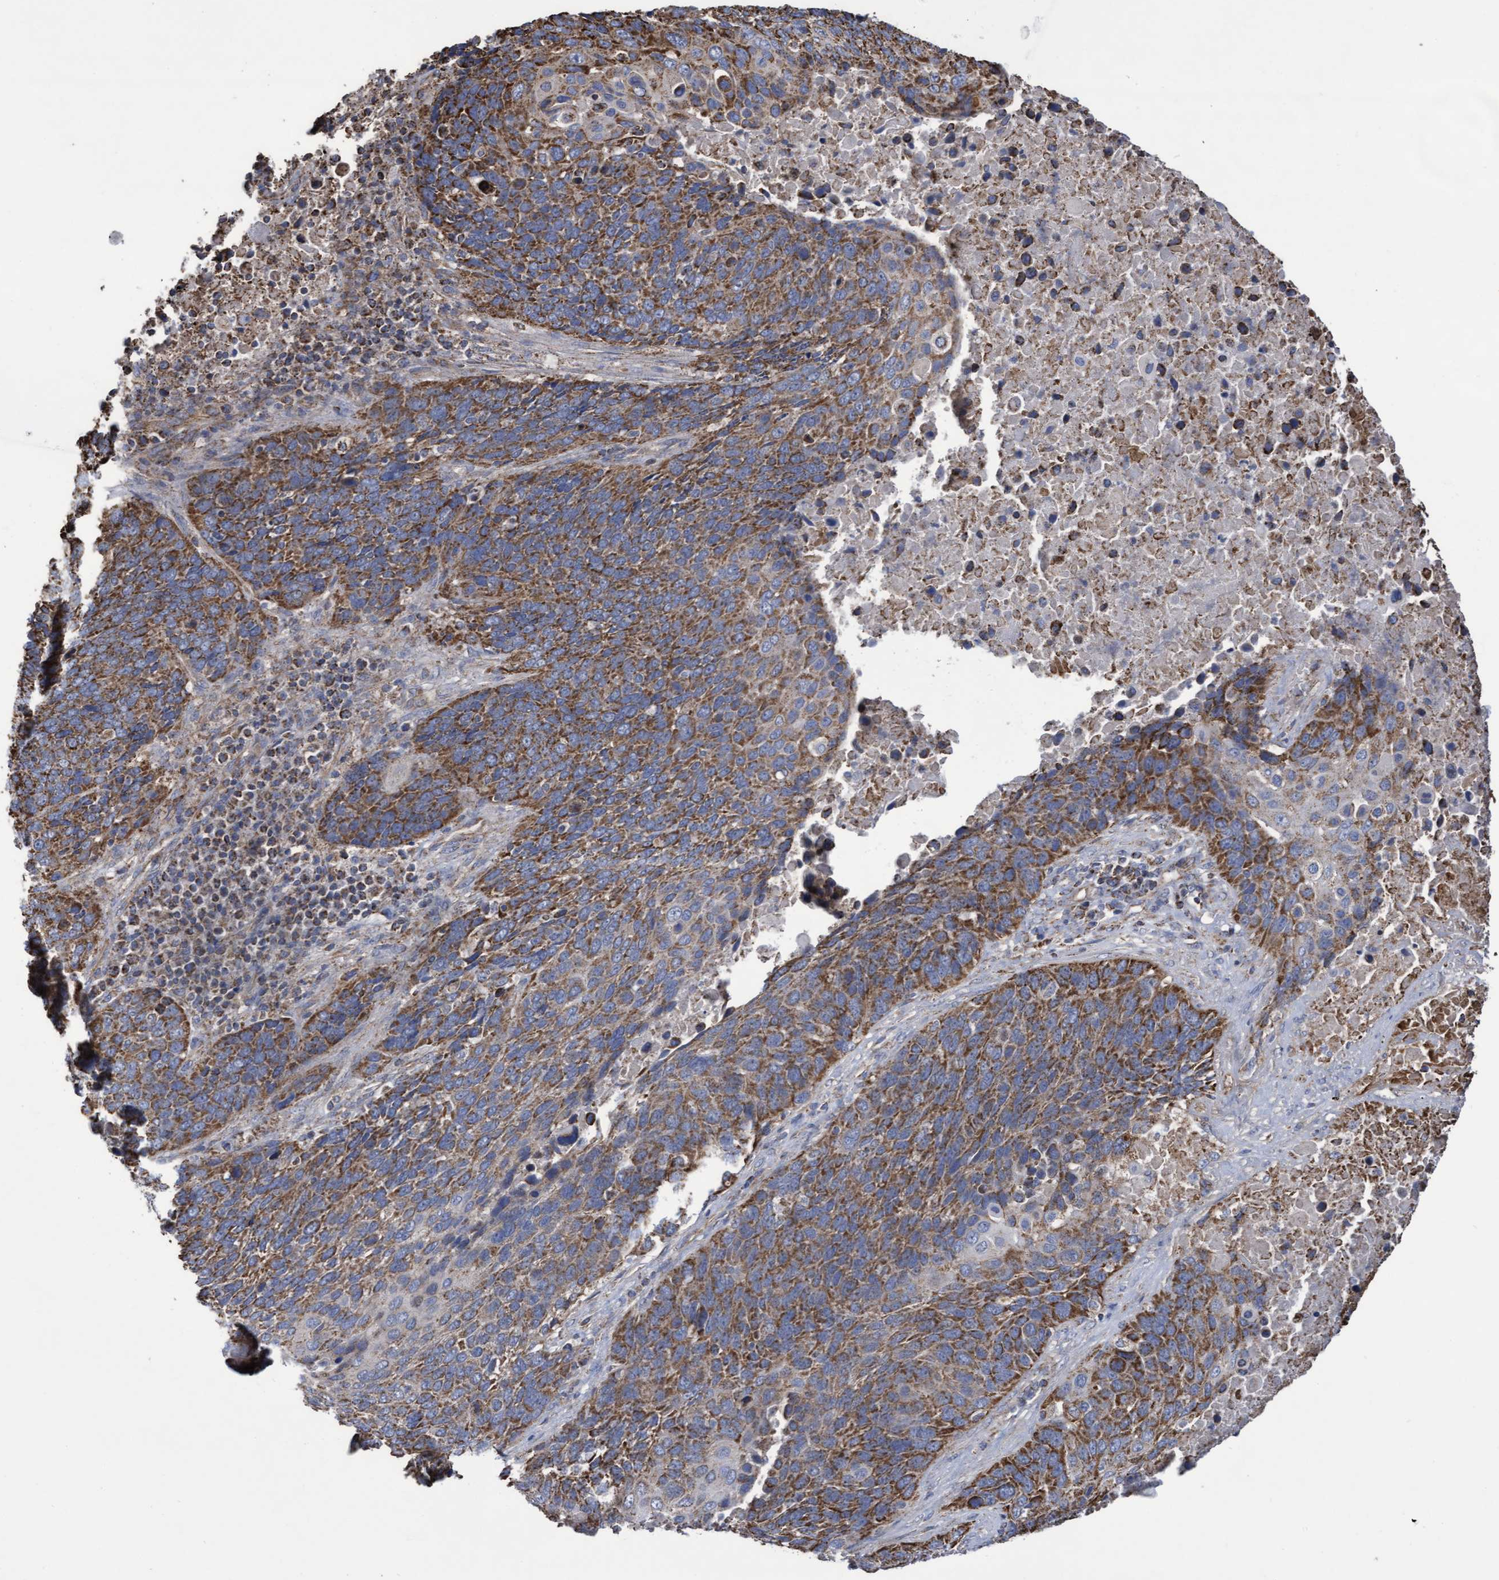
{"staining": {"intensity": "moderate", "quantity": ">75%", "location": "cytoplasmic/membranous"}, "tissue": "lung cancer", "cell_type": "Tumor cells", "image_type": "cancer", "snomed": [{"axis": "morphology", "description": "Squamous cell carcinoma, NOS"}, {"axis": "topography", "description": "Lung"}], "caption": "Lung squamous cell carcinoma was stained to show a protein in brown. There is medium levels of moderate cytoplasmic/membranous expression in approximately >75% of tumor cells.", "gene": "COBL", "patient": {"sex": "male", "age": 66}}